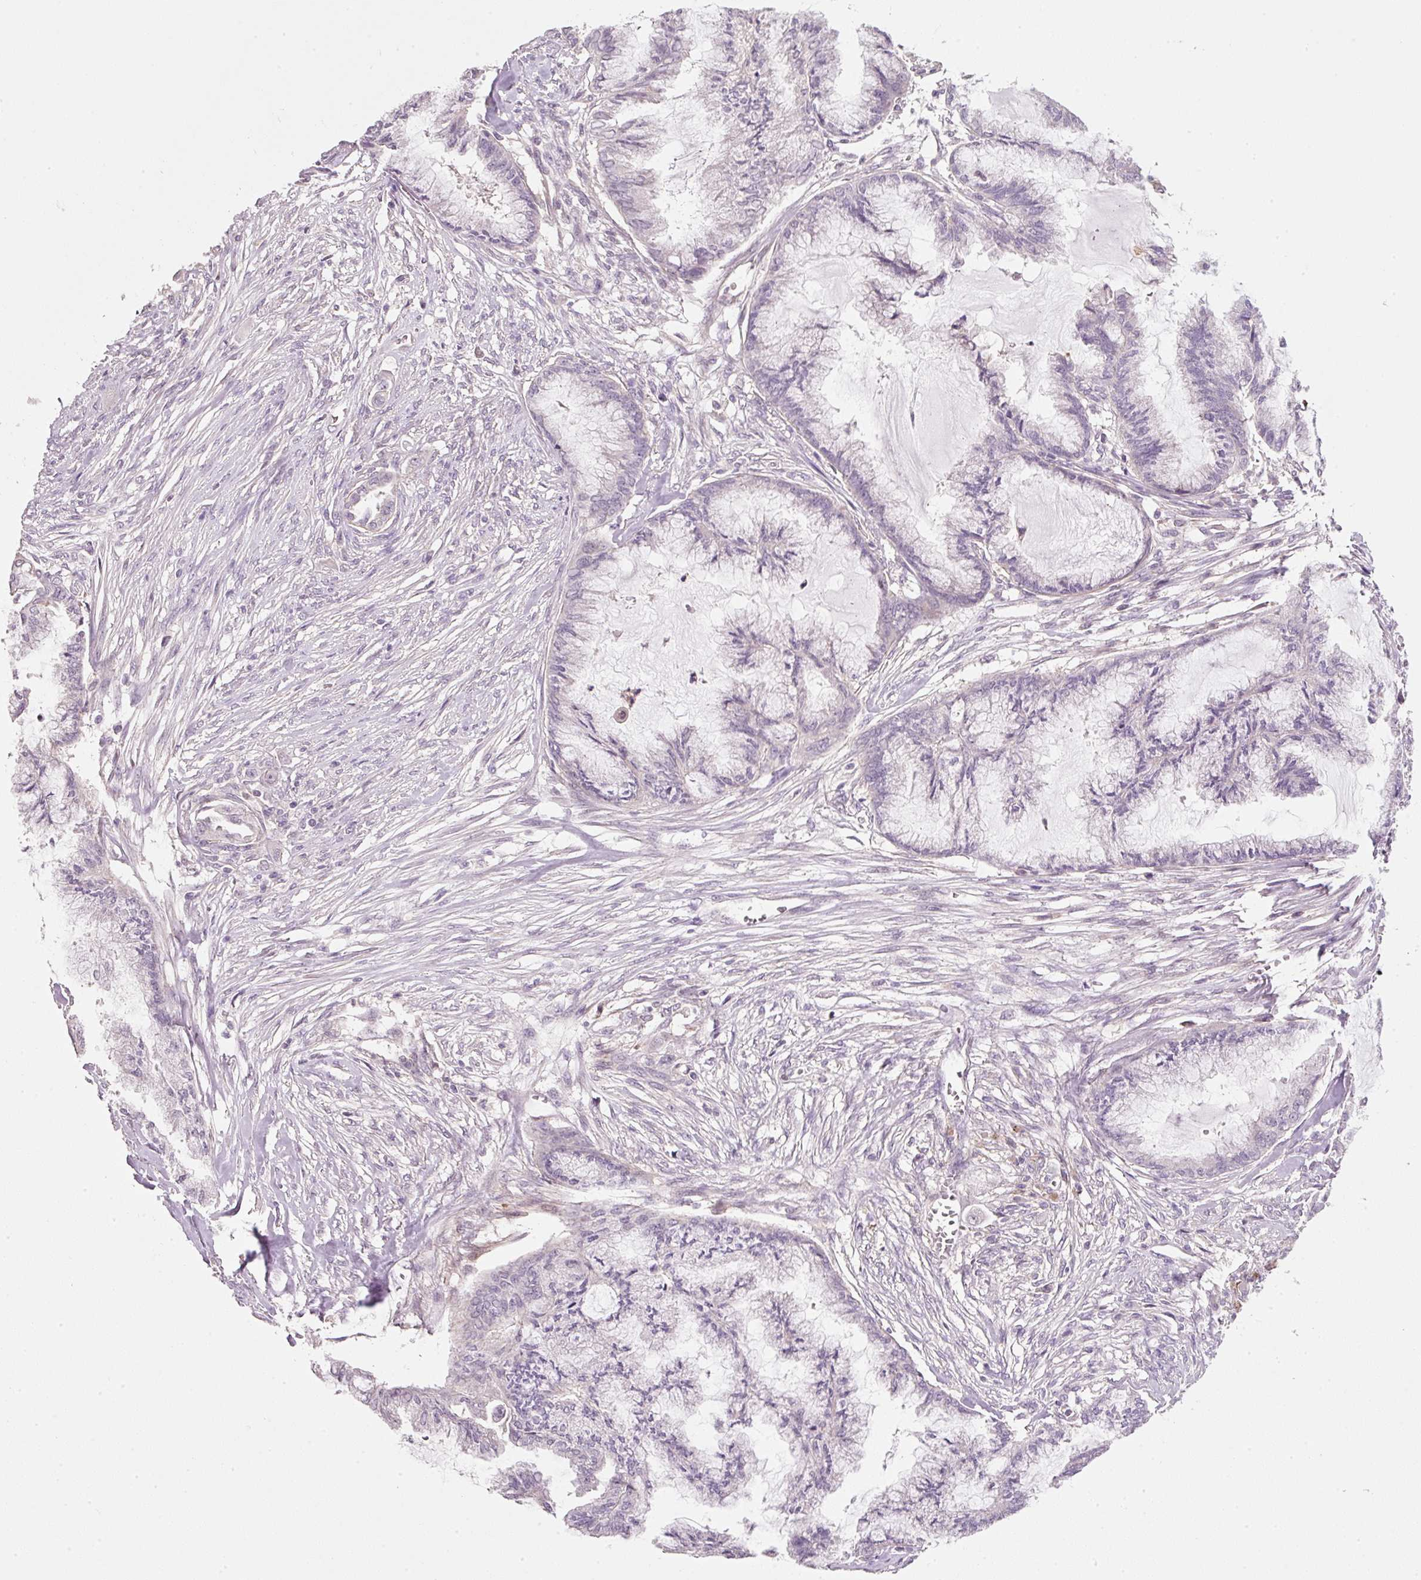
{"staining": {"intensity": "negative", "quantity": "none", "location": "none"}, "tissue": "endometrial cancer", "cell_type": "Tumor cells", "image_type": "cancer", "snomed": [{"axis": "morphology", "description": "Adenocarcinoma, NOS"}, {"axis": "topography", "description": "Endometrium"}], "caption": "Immunohistochemistry micrograph of human endometrial adenocarcinoma stained for a protein (brown), which exhibits no expression in tumor cells. Brightfield microscopy of immunohistochemistry stained with DAB (brown) and hematoxylin (blue), captured at high magnification.", "gene": "TIRAP", "patient": {"sex": "female", "age": 86}}